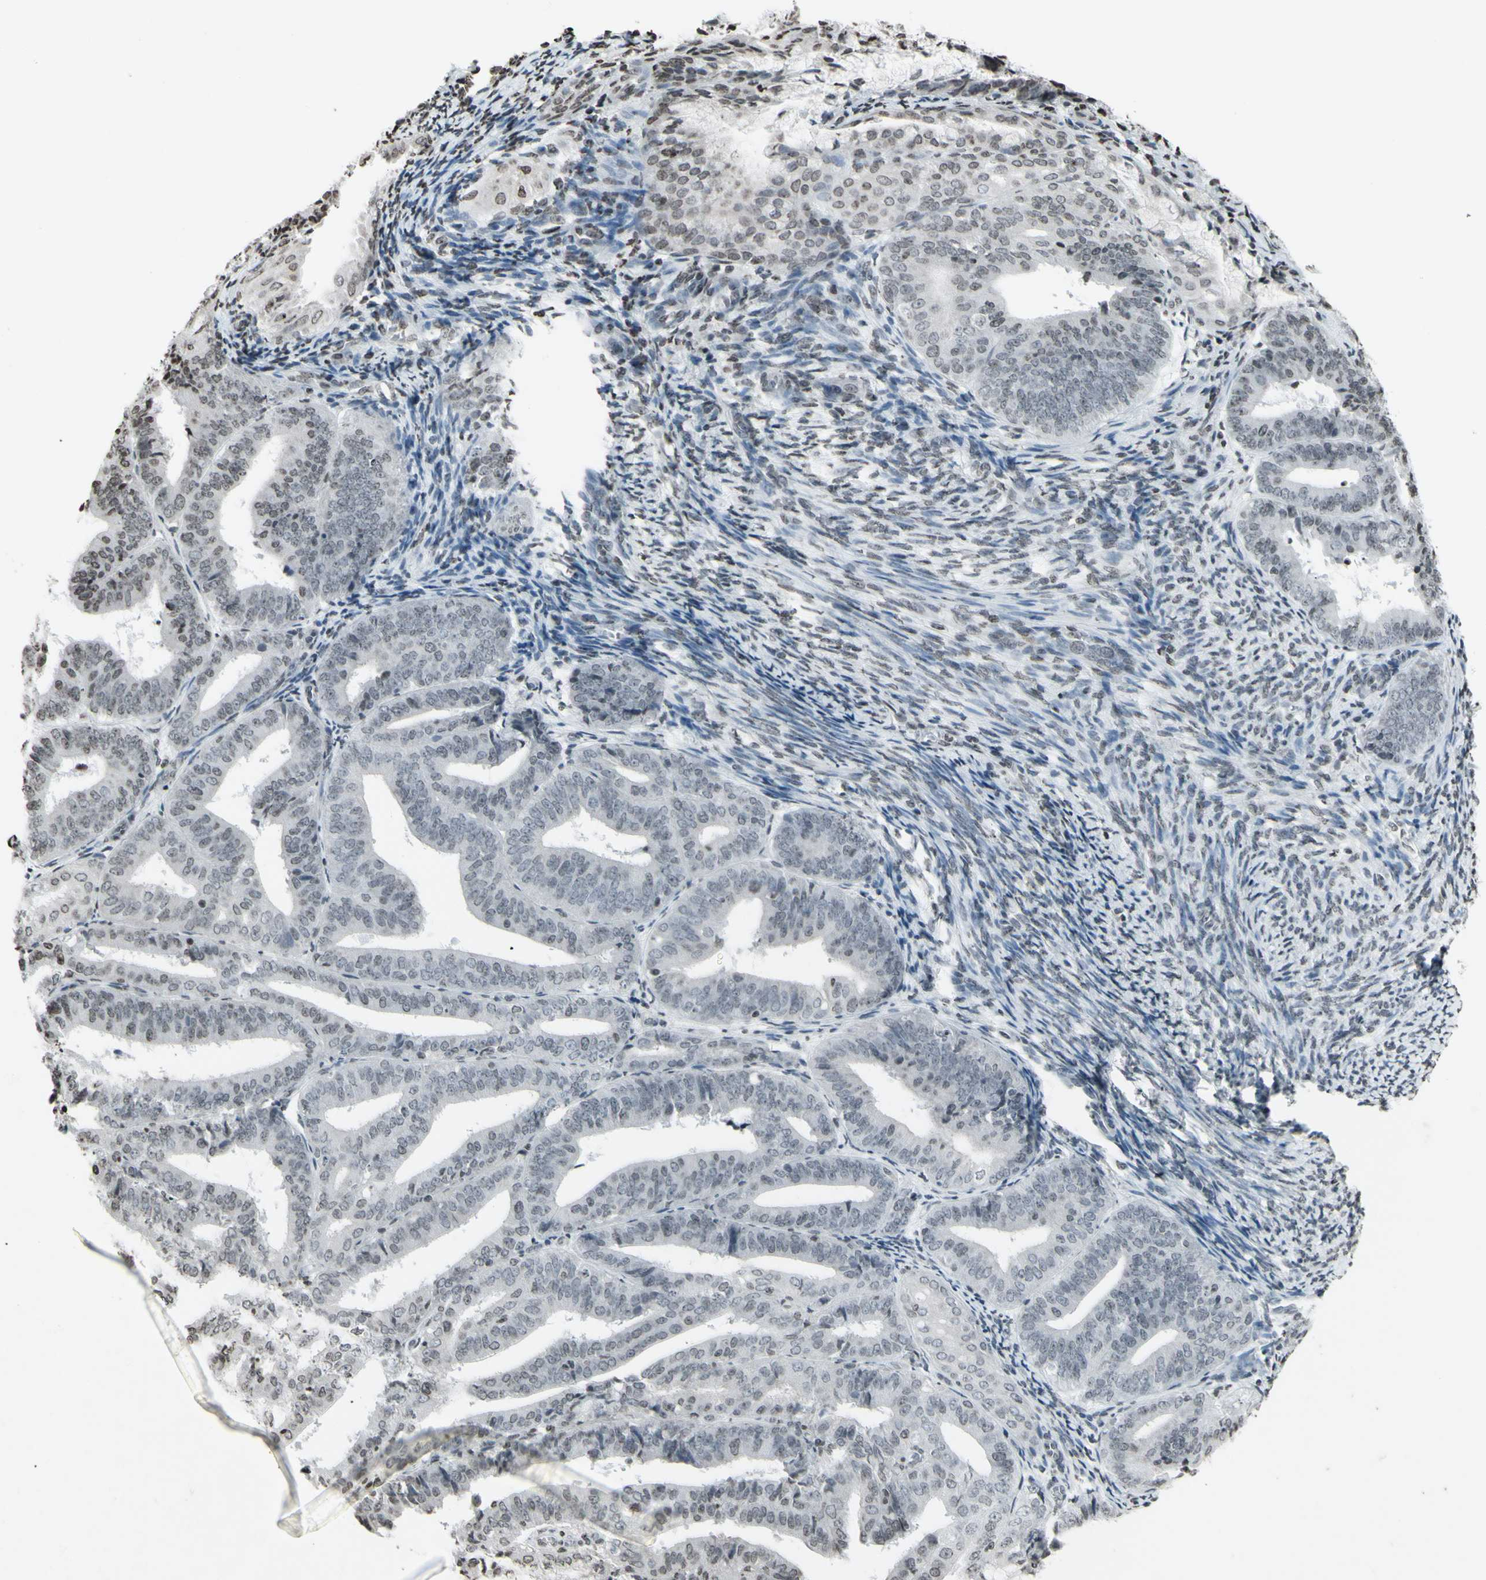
{"staining": {"intensity": "negative", "quantity": "none", "location": "none"}, "tissue": "endometrial cancer", "cell_type": "Tumor cells", "image_type": "cancer", "snomed": [{"axis": "morphology", "description": "Adenocarcinoma, NOS"}, {"axis": "topography", "description": "Endometrium"}], "caption": "A high-resolution micrograph shows IHC staining of adenocarcinoma (endometrial), which exhibits no significant staining in tumor cells. (Brightfield microscopy of DAB (3,3'-diaminobenzidine) immunohistochemistry at high magnification).", "gene": "CD79B", "patient": {"sex": "female", "age": 63}}